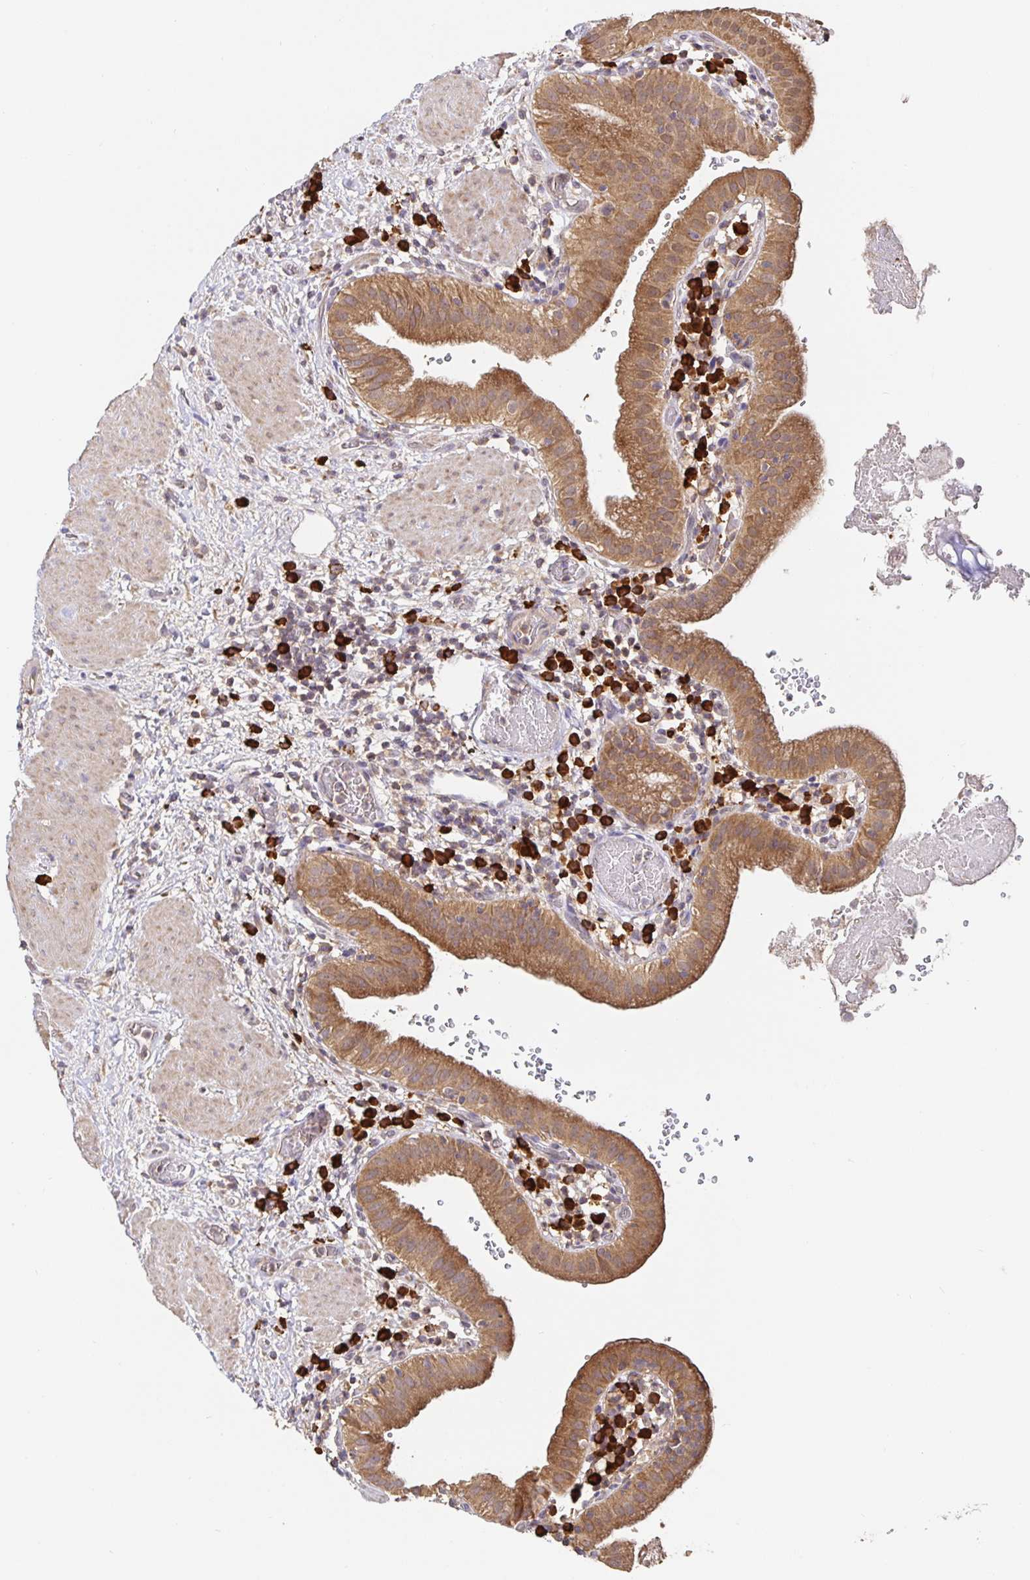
{"staining": {"intensity": "moderate", "quantity": ">75%", "location": "cytoplasmic/membranous"}, "tissue": "gallbladder", "cell_type": "Glandular cells", "image_type": "normal", "snomed": [{"axis": "morphology", "description": "Normal tissue, NOS"}, {"axis": "topography", "description": "Gallbladder"}], "caption": "IHC photomicrograph of normal gallbladder: gallbladder stained using IHC displays medium levels of moderate protein expression localized specifically in the cytoplasmic/membranous of glandular cells, appearing as a cytoplasmic/membranous brown color.", "gene": "HAGH", "patient": {"sex": "male", "age": 26}}